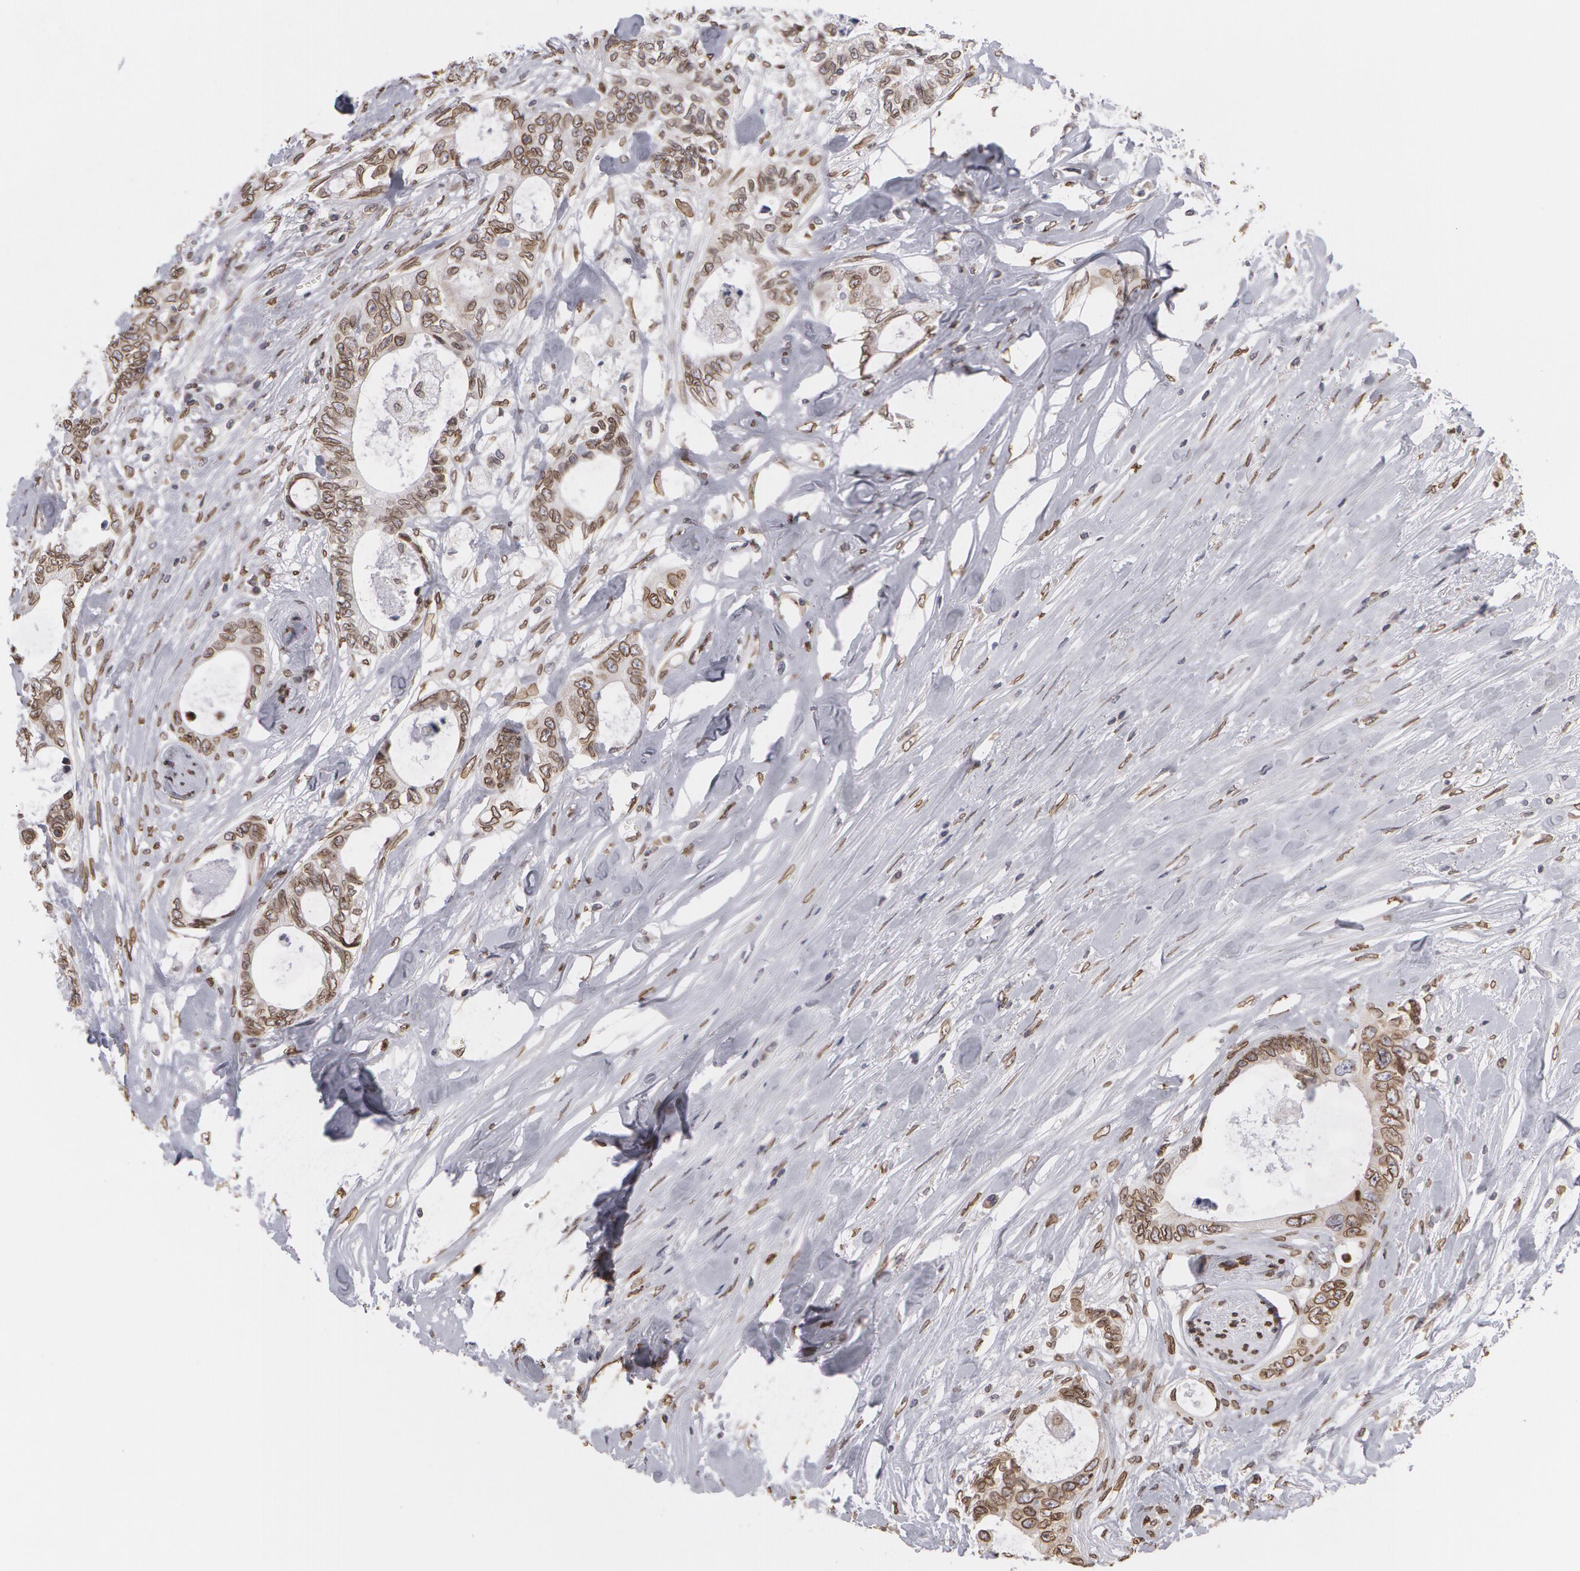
{"staining": {"intensity": "weak", "quantity": ">75%", "location": "nuclear"}, "tissue": "colorectal cancer", "cell_type": "Tumor cells", "image_type": "cancer", "snomed": [{"axis": "morphology", "description": "Adenocarcinoma, NOS"}, {"axis": "topography", "description": "Rectum"}], "caption": "Adenocarcinoma (colorectal) stained with IHC reveals weak nuclear staining in about >75% of tumor cells. (IHC, brightfield microscopy, high magnification).", "gene": "EMD", "patient": {"sex": "female", "age": 57}}